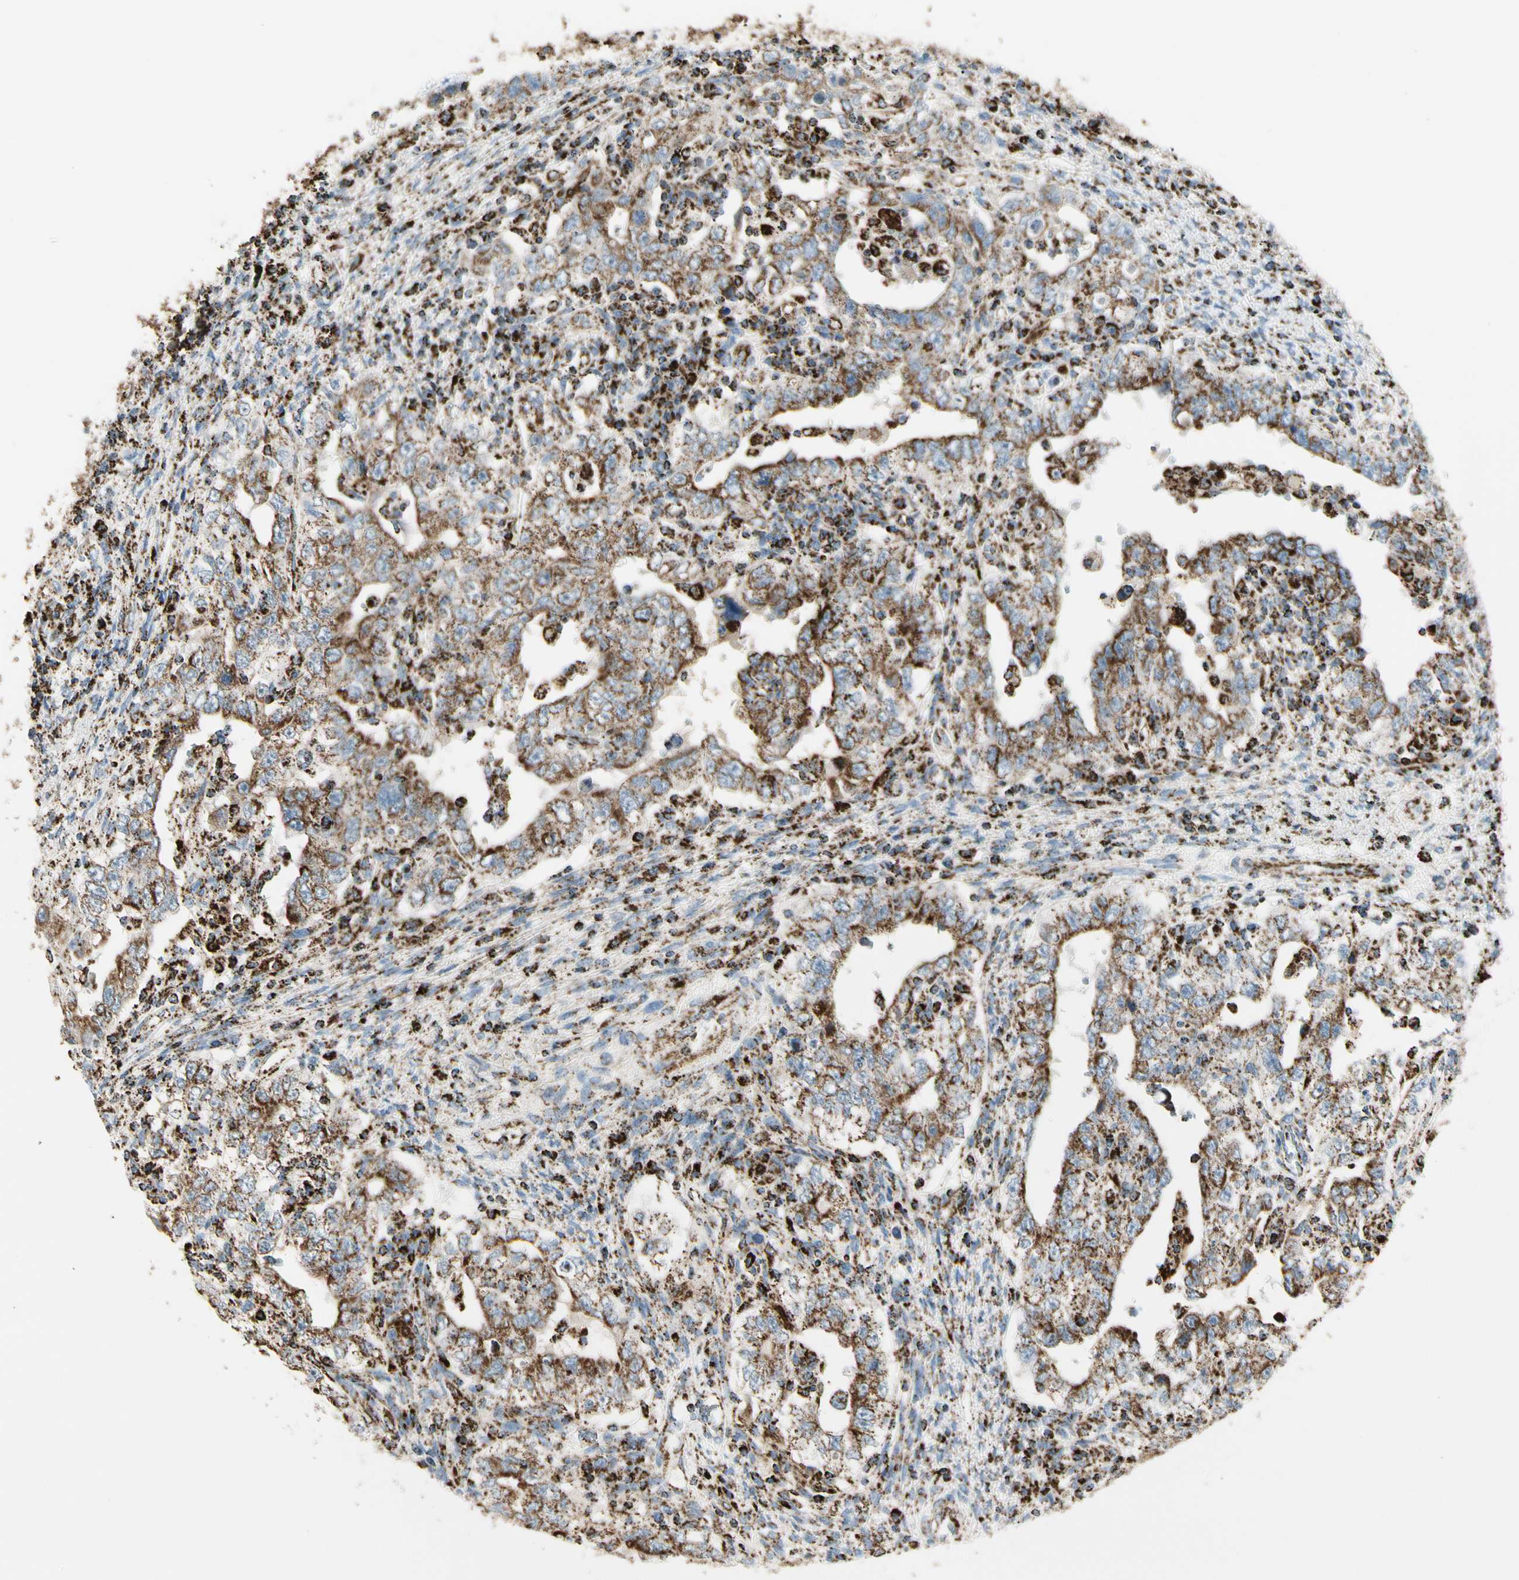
{"staining": {"intensity": "moderate", "quantity": ">75%", "location": "cytoplasmic/membranous"}, "tissue": "testis cancer", "cell_type": "Tumor cells", "image_type": "cancer", "snomed": [{"axis": "morphology", "description": "Carcinoma, Embryonal, NOS"}, {"axis": "topography", "description": "Testis"}], "caption": "Immunohistochemical staining of testis embryonal carcinoma displays moderate cytoplasmic/membranous protein staining in about >75% of tumor cells. (Brightfield microscopy of DAB IHC at high magnification).", "gene": "ME2", "patient": {"sex": "male", "age": 26}}